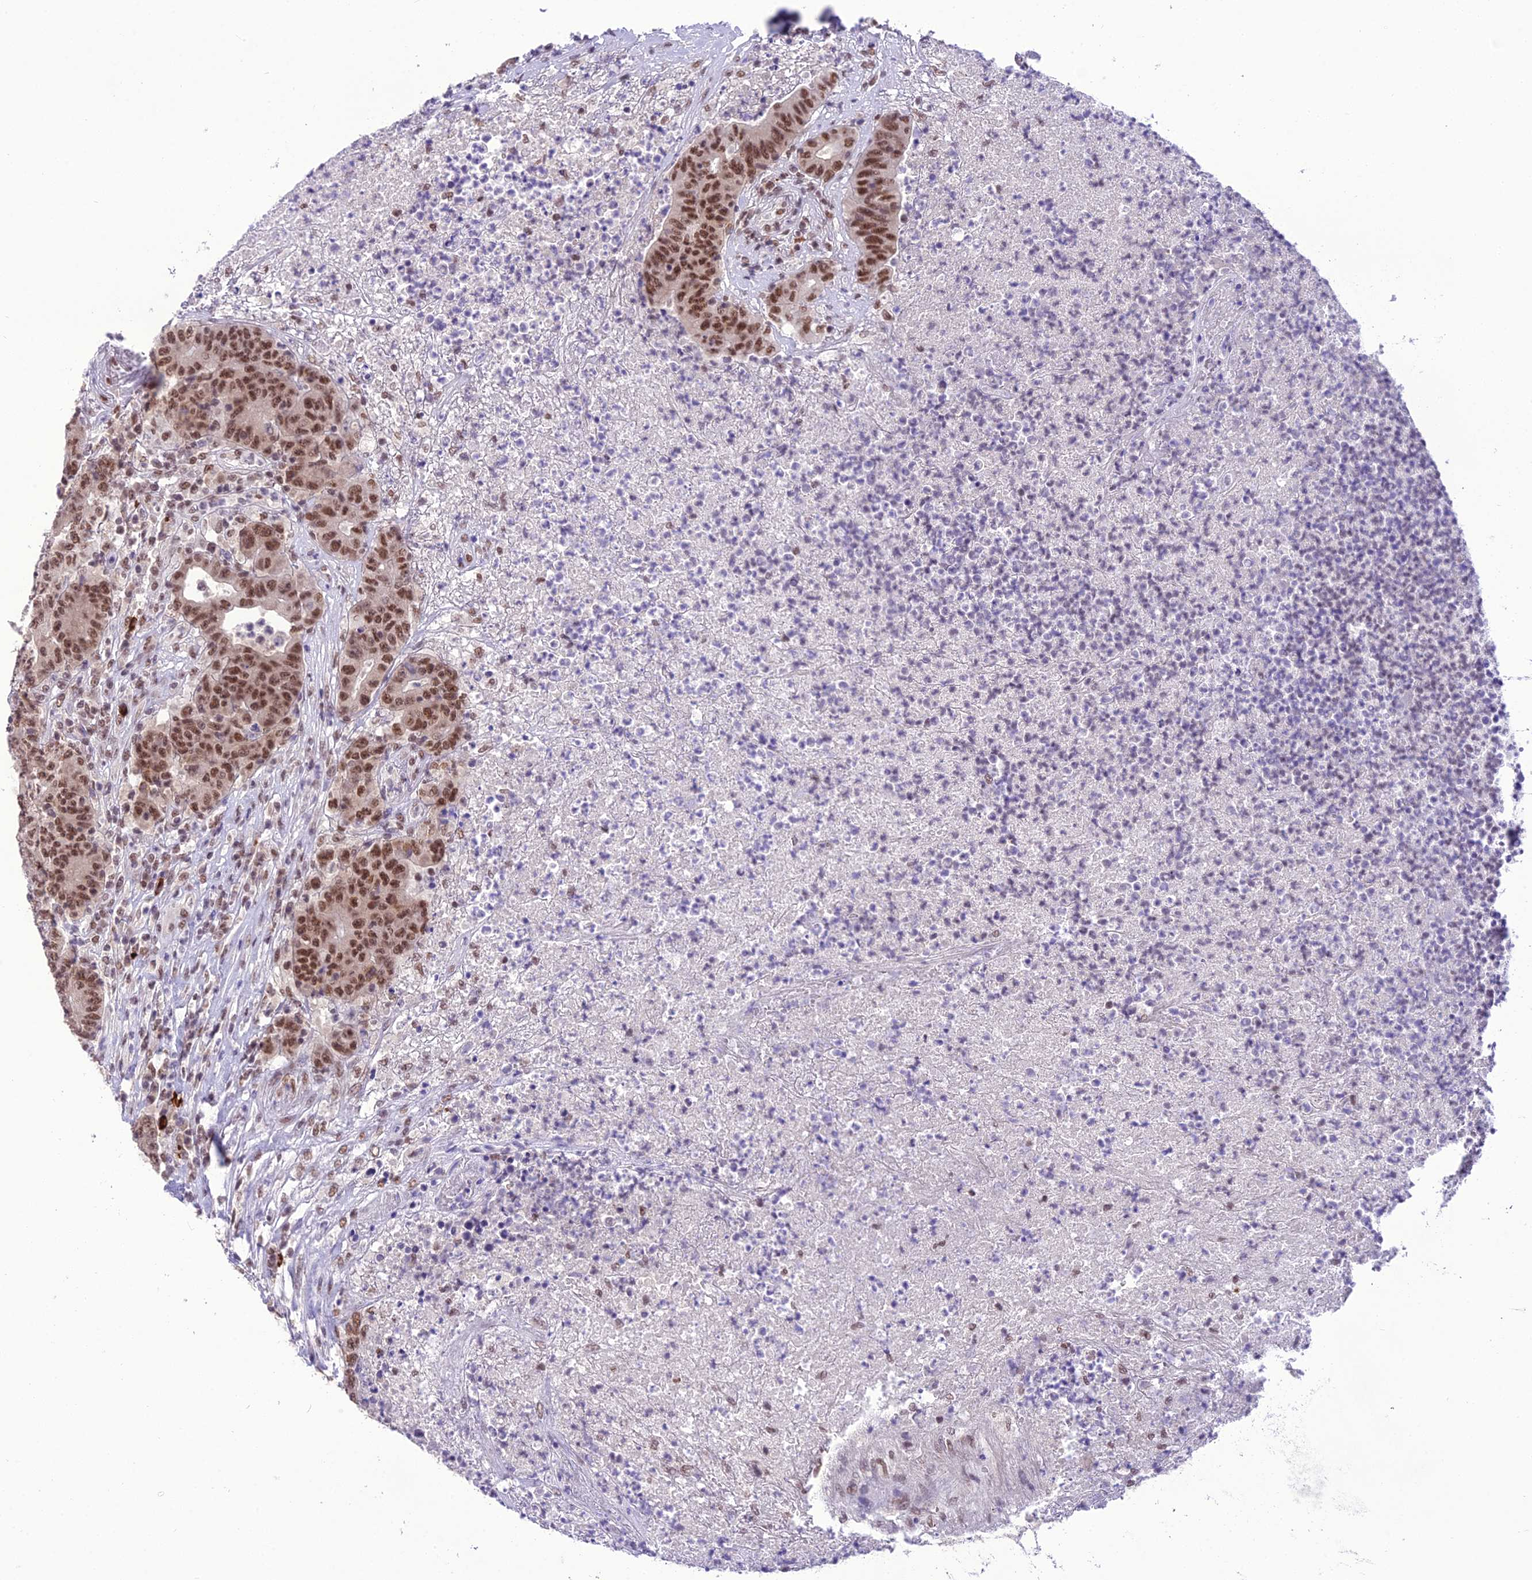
{"staining": {"intensity": "strong", "quantity": ">75%", "location": "nuclear"}, "tissue": "colorectal cancer", "cell_type": "Tumor cells", "image_type": "cancer", "snomed": [{"axis": "morphology", "description": "Adenocarcinoma, NOS"}, {"axis": "topography", "description": "Colon"}], "caption": "About >75% of tumor cells in adenocarcinoma (colorectal) demonstrate strong nuclear protein positivity as visualized by brown immunohistochemical staining.", "gene": "SH3RF3", "patient": {"sex": "female", "age": 75}}